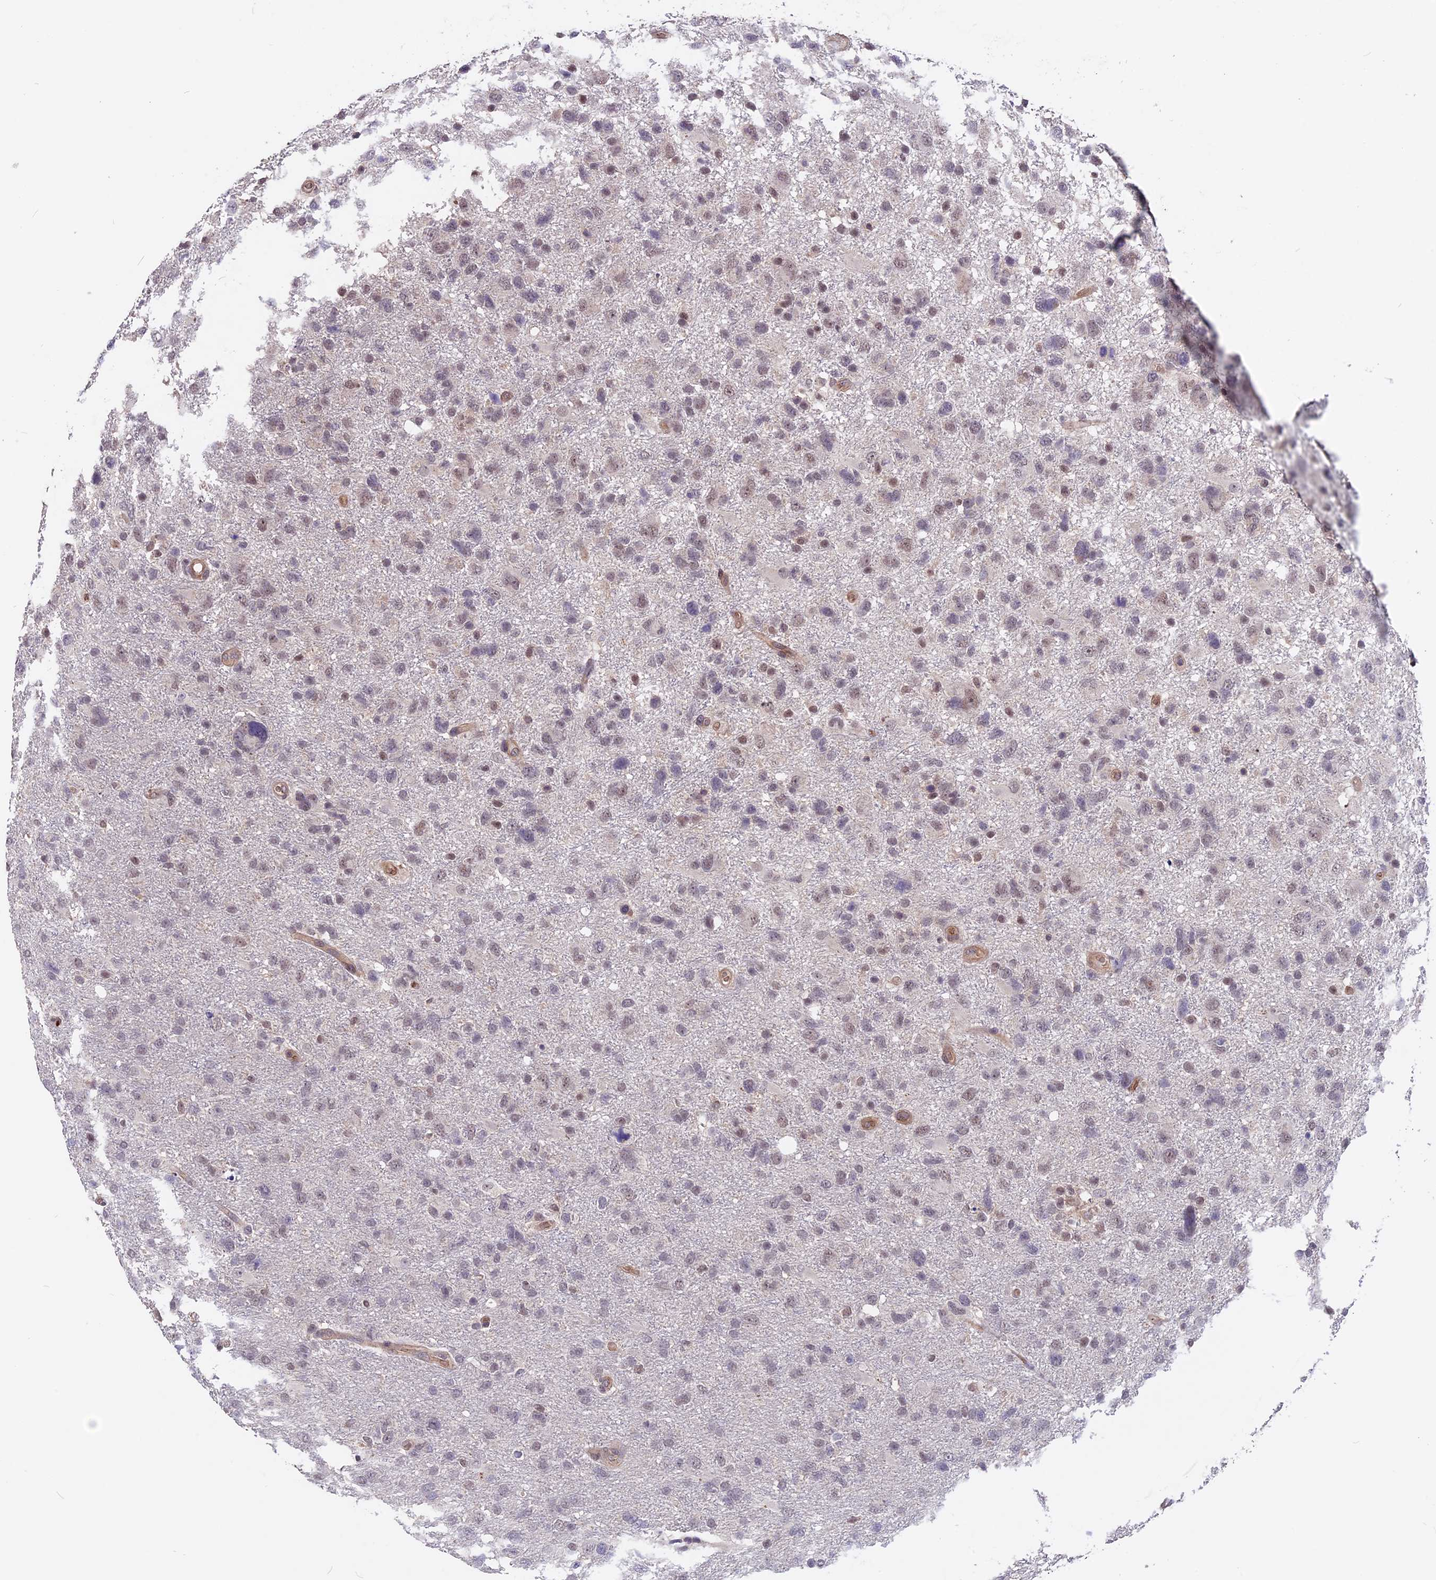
{"staining": {"intensity": "weak", "quantity": "<25%", "location": "nuclear"}, "tissue": "glioma", "cell_type": "Tumor cells", "image_type": "cancer", "snomed": [{"axis": "morphology", "description": "Glioma, malignant, High grade"}, {"axis": "topography", "description": "Brain"}], "caption": "Tumor cells are negative for protein expression in human glioma. The staining is performed using DAB brown chromogen with nuclei counter-stained in using hematoxylin.", "gene": "ZC3H10", "patient": {"sex": "male", "age": 61}}